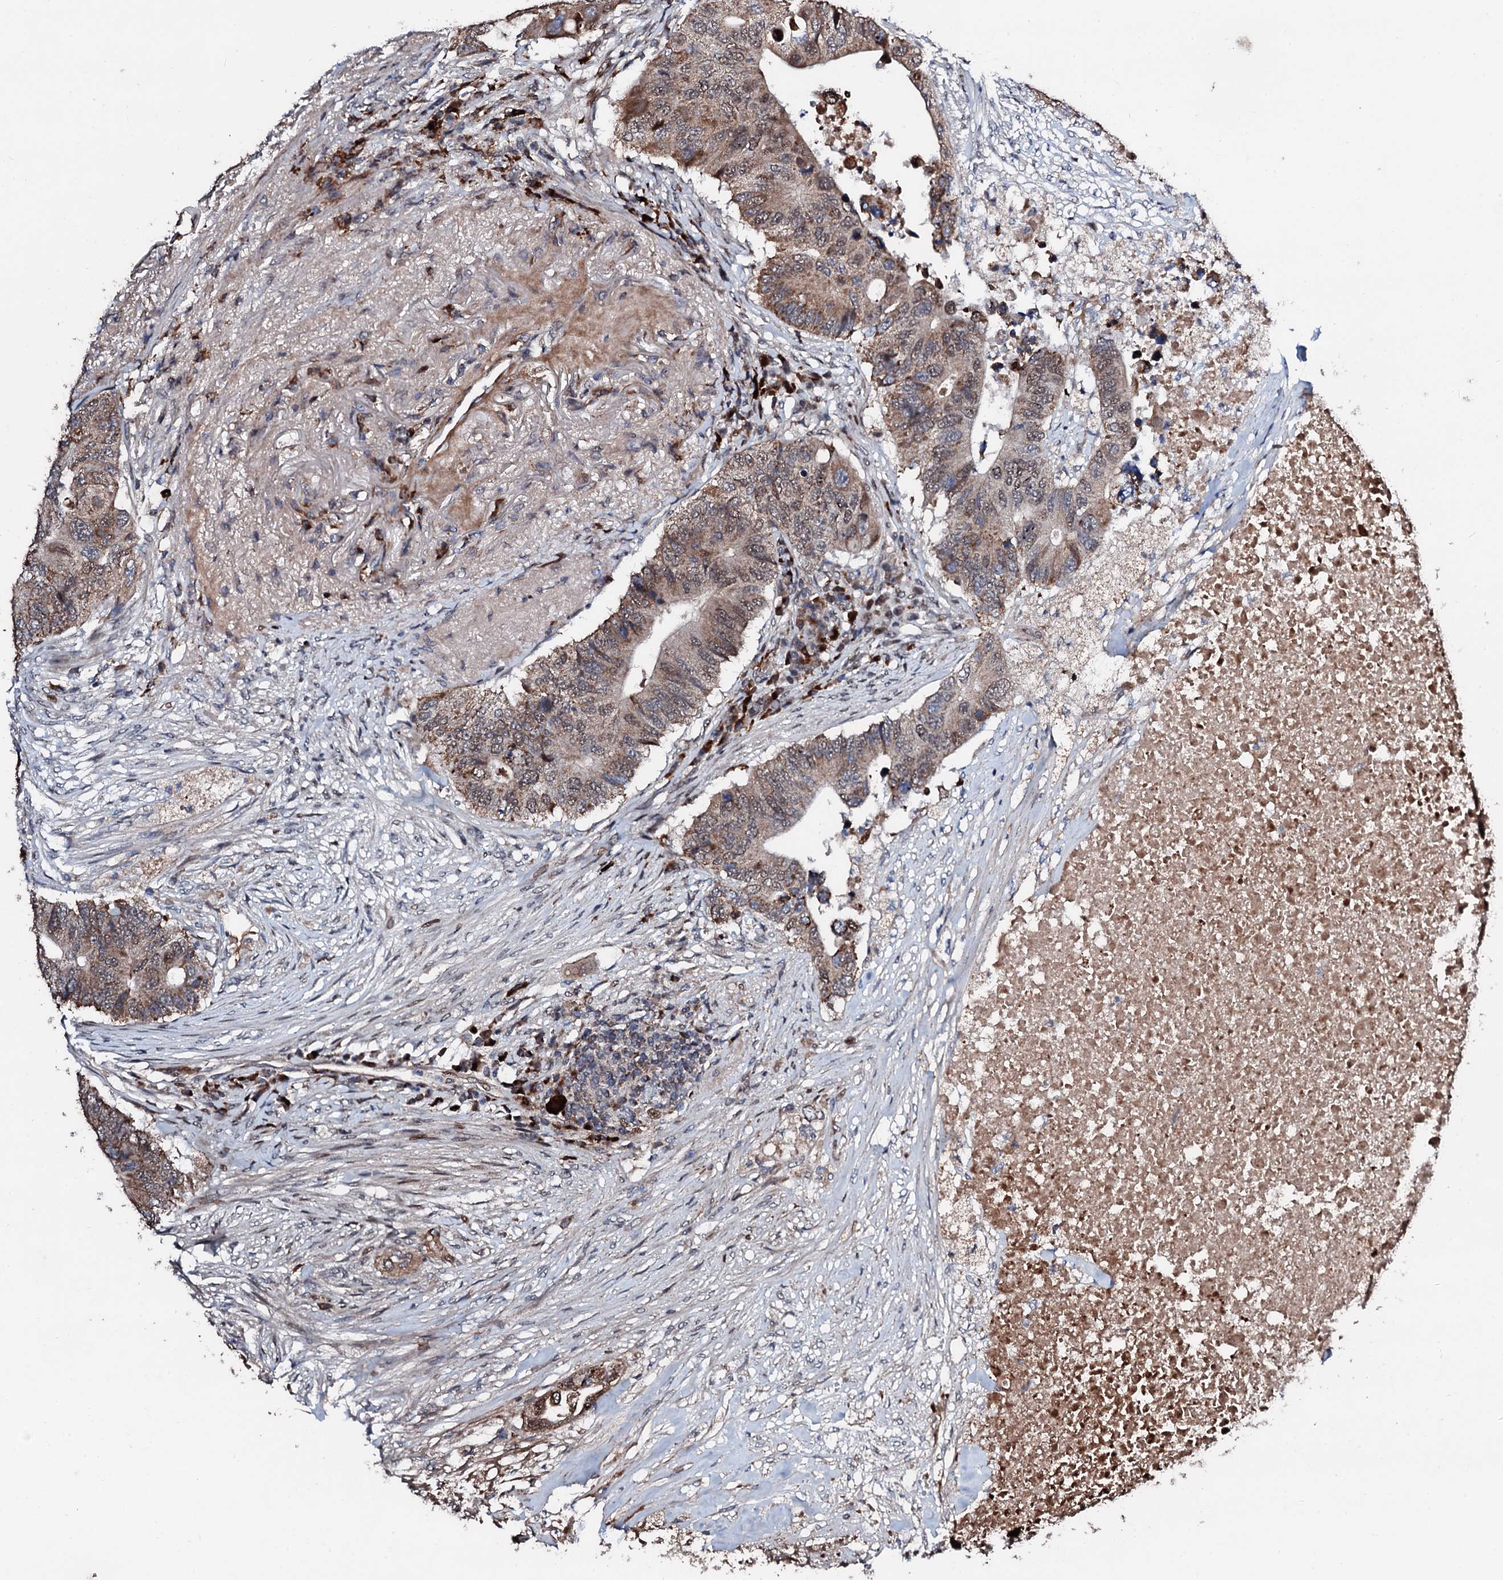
{"staining": {"intensity": "weak", "quantity": ">75%", "location": "cytoplasmic/membranous,nuclear"}, "tissue": "colorectal cancer", "cell_type": "Tumor cells", "image_type": "cancer", "snomed": [{"axis": "morphology", "description": "Adenocarcinoma, NOS"}, {"axis": "topography", "description": "Colon"}], "caption": "Human colorectal cancer stained for a protein (brown) displays weak cytoplasmic/membranous and nuclear positive expression in about >75% of tumor cells.", "gene": "KIF18A", "patient": {"sex": "male", "age": 71}}